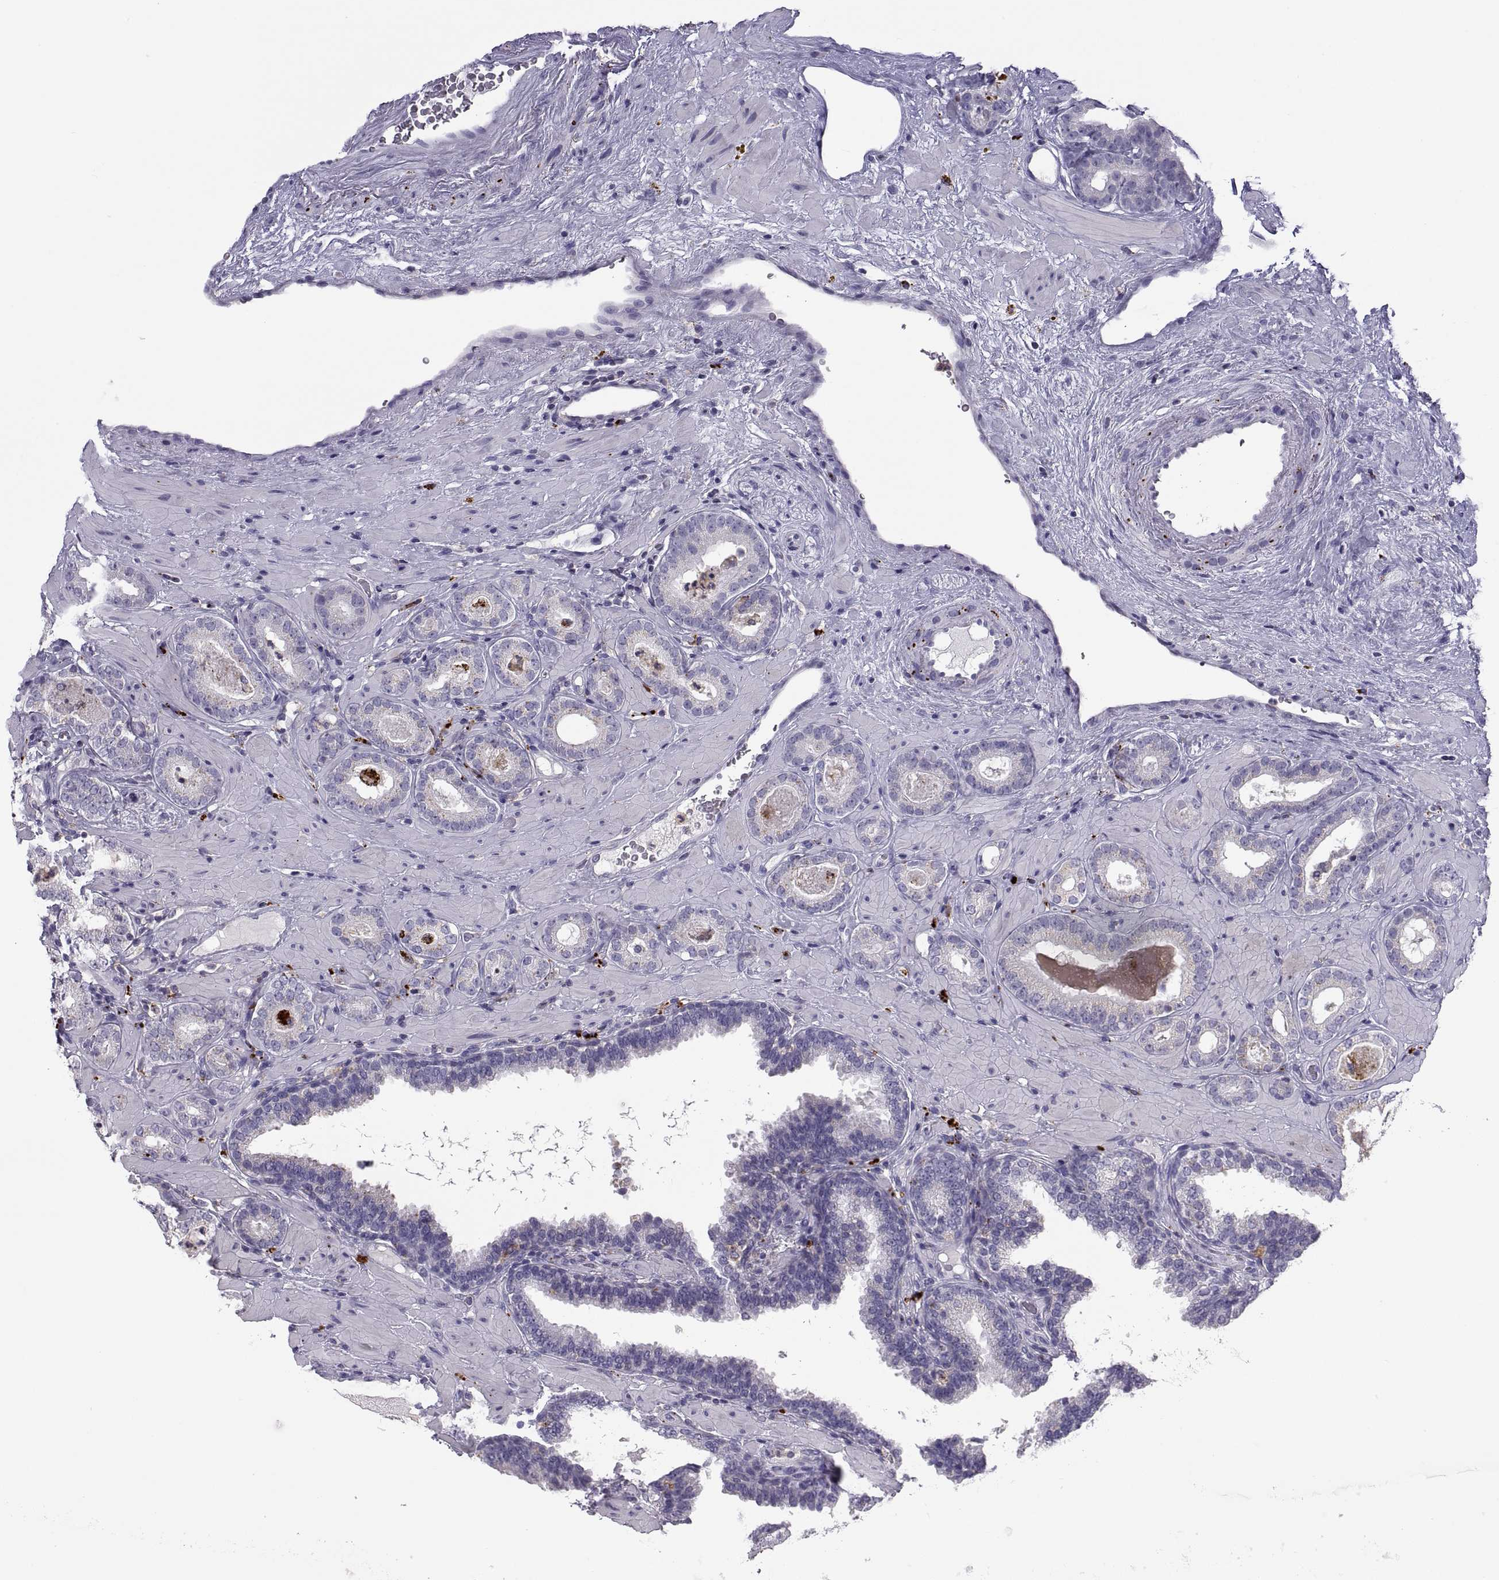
{"staining": {"intensity": "moderate", "quantity": "<25%", "location": "cytoplasmic/membranous"}, "tissue": "prostate cancer", "cell_type": "Tumor cells", "image_type": "cancer", "snomed": [{"axis": "morphology", "description": "Adenocarcinoma, Low grade"}, {"axis": "topography", "description": "Prostate"}], "caption": "An image of prostate low-grade adenocarcinoma stained for a protein shows moderate cytoplasmic/membranous brown staining in tumor cells. The staining is performed using DAB (3,3'-diaminobenzidine) brown chromogen to label protein expression. The nuclei are counter-stained blue using hematoxylin.", "gene": "RGS19", "patient": {"sex": "male", "age": 60}}